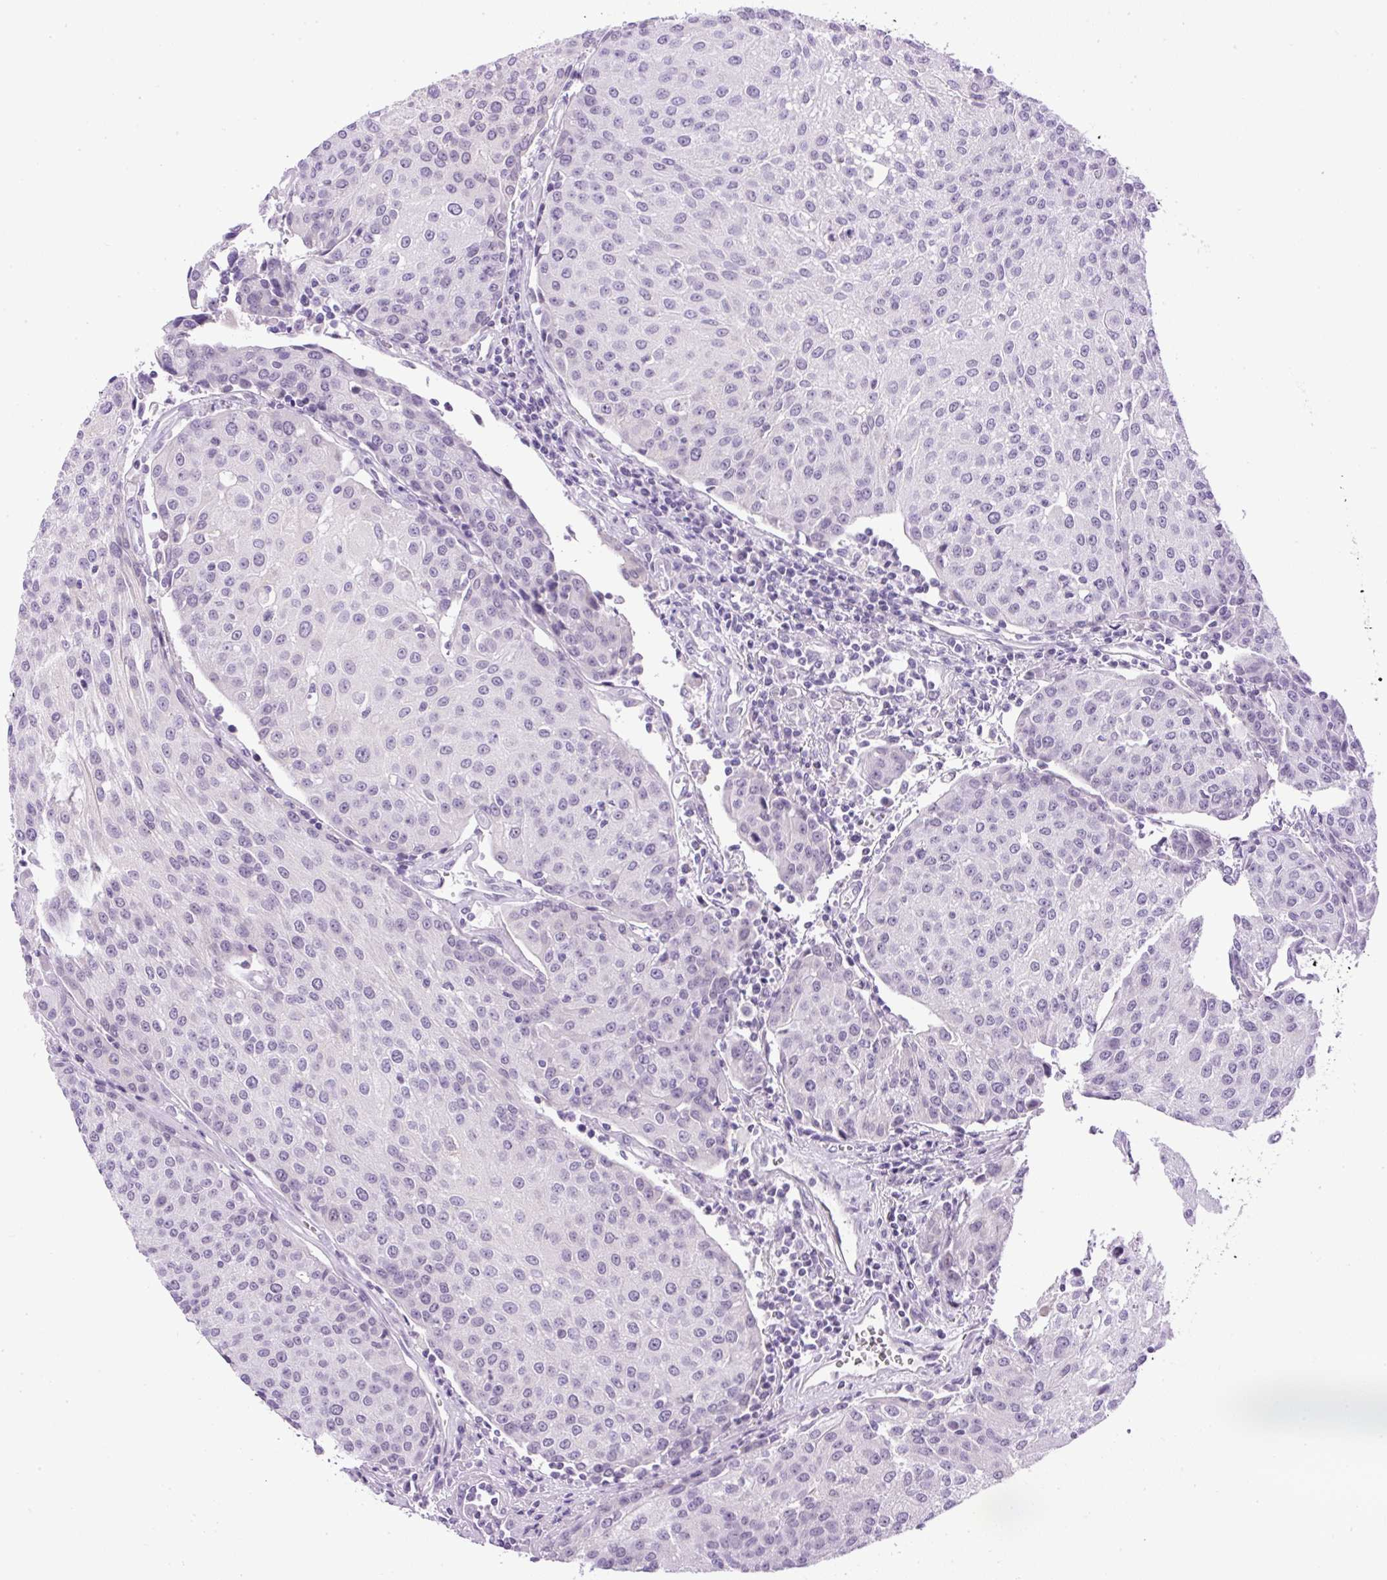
{"staining": {"intensity": "negative", "quantity": "none", "location": "none"}, "tissue": "urothelial cancer", "cell_type": "Tumor cells", "image_type": "cancer", "snomed": [{"axis": "morphology", "description": "Urothelial carcinoma, High grade"}, {"axis": "topography", "description": "Urinary bladder"}], "caption": "Urothelial carcinoma (high-grade) was stained to show a protein in brown. There is no significant positivity in tumor cells. (DAB (3,3'-diaminobenzidine) IHC with hematoxylin counter stain).", "gene": "RHBDD2", "patient": {"sex": "female", "age": 85}}